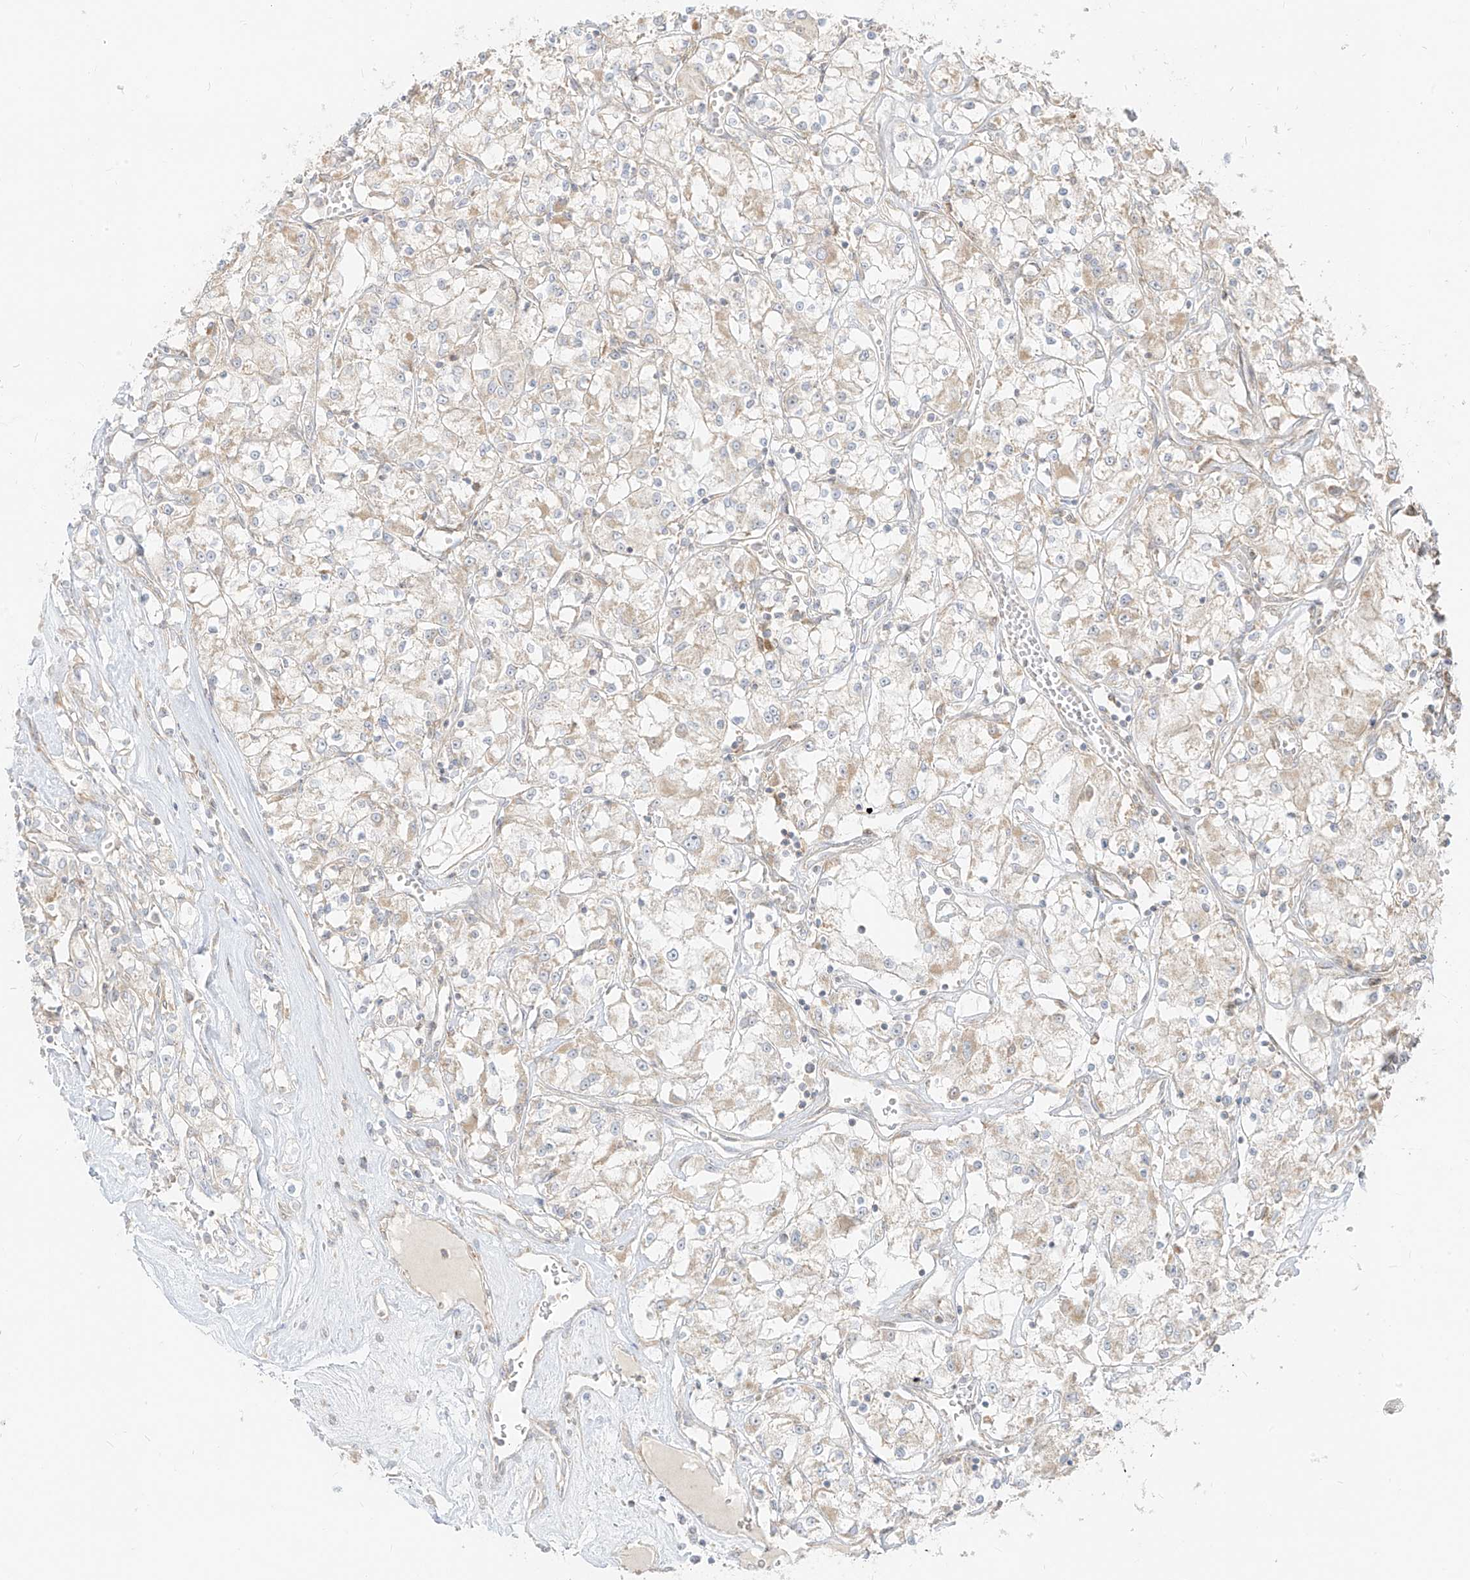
{"staining": {"intensity": "weak", "quantity": "<25%", "location": "cytoplasmic/membranous"}, "tissue": "renal cancer", "cell_type": "Tumor cells", "image_type": "cancer", "snomed": [{"axis": "morphology", "description": "Adenocarcinoma, NOS"}, {"axis": "topography", "description": "Kidney"}], "caption": "The photomicrograph demonstrates no significant expression in tumor cells of adenocarcinoma (renal).", "gene": "ZIM3", "patient": {"sex": "female", "age": 59}}